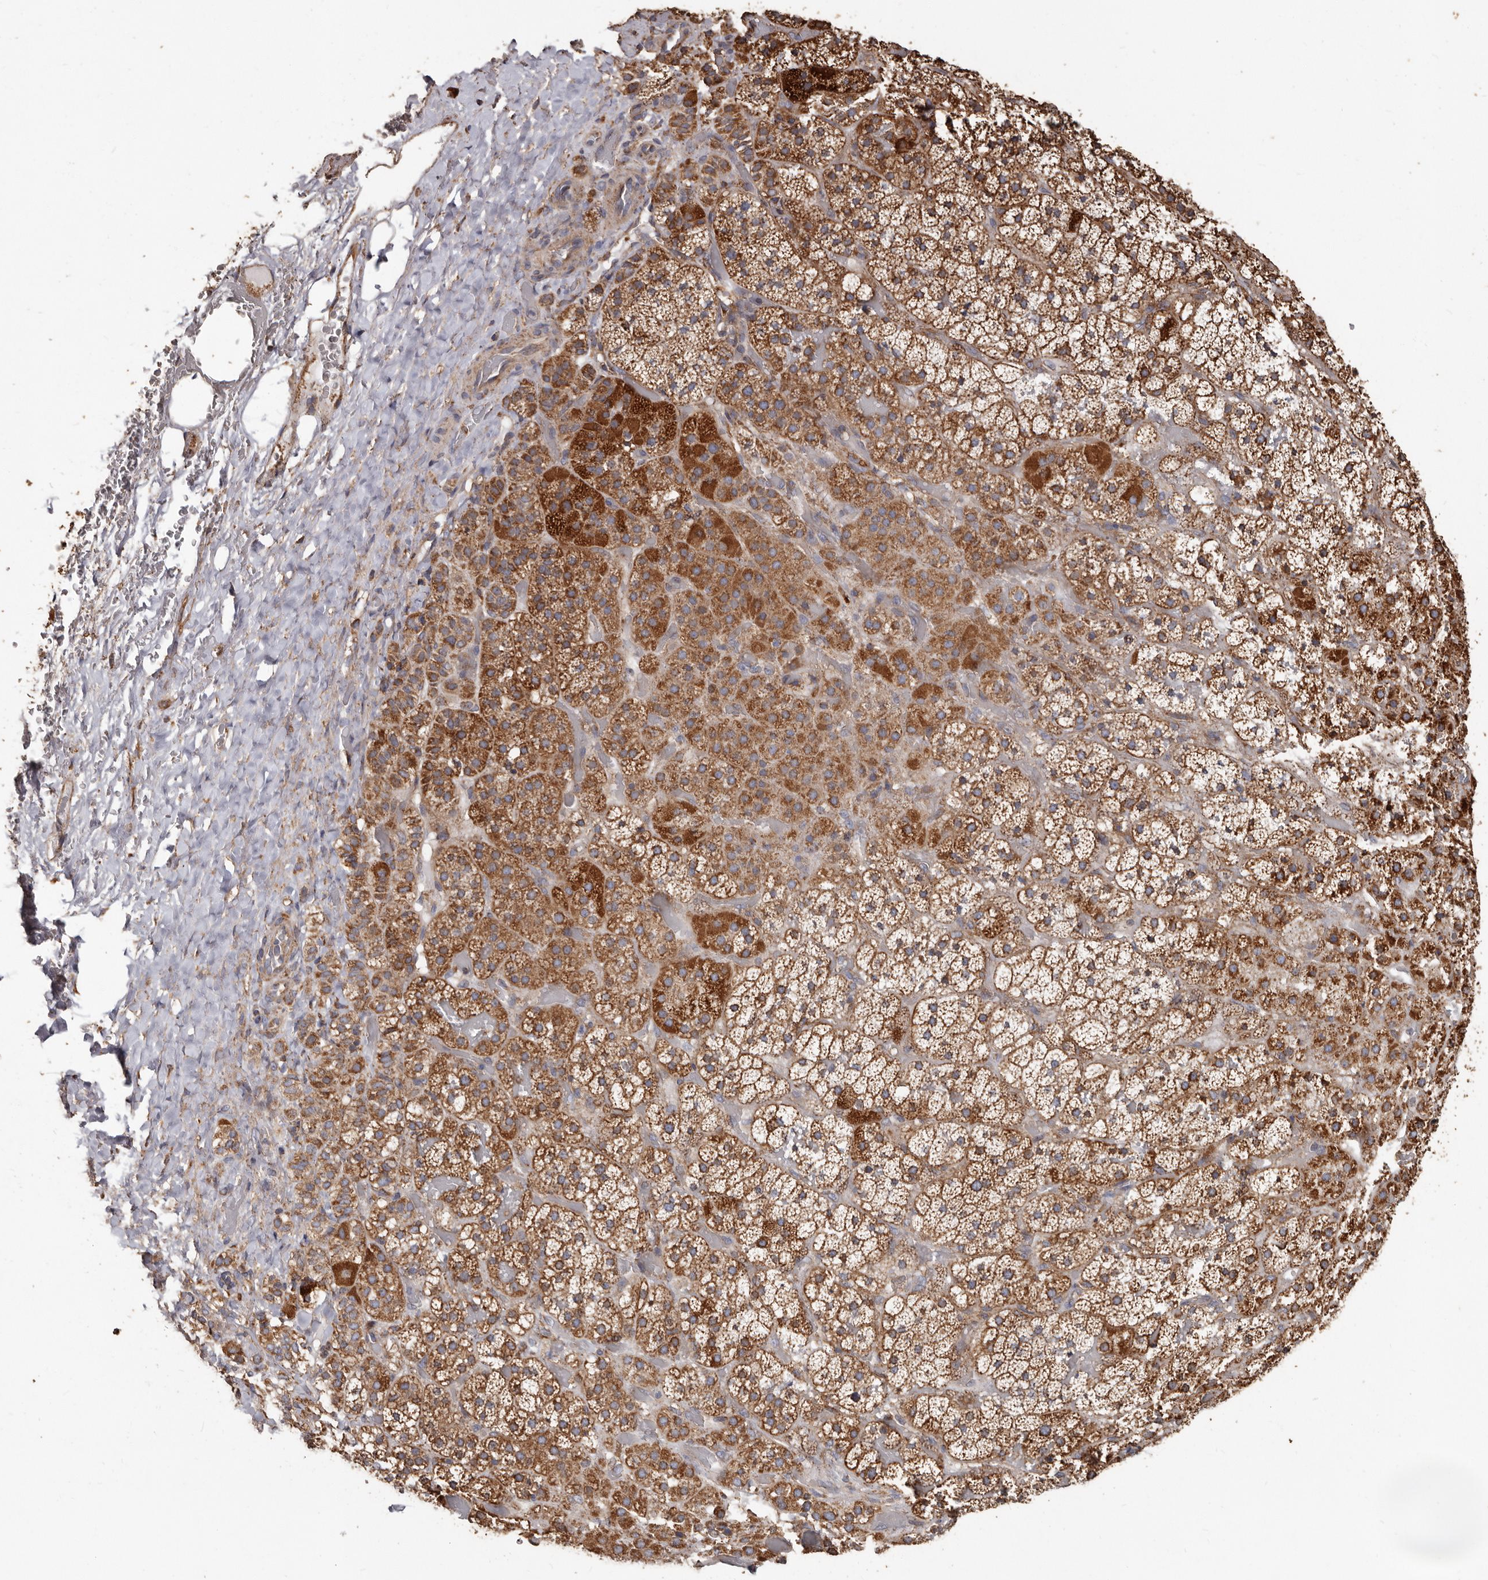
{"staining": {"intensity": "strong", "quantity": ">75%", "location": "cytoplasmic/membranous"}, "tissue": "adrenal gland", "cell_type": "Glandular cells", "image_type": "normal", "snomed": [{"axis": "morphology", "description": "Normal tissue, NOS"}, {"axis": "topography", "description": "Adrenal gland"}], "caption": "An IHC photomicrograph of normal tissue is shown. Protein staining in brown labels strong cytoplasmic/membranous positivity in adrenal gland within glandular cells. (Brightfield microscopy of DAB IHC at high magnification).", "gene": "OSGIN2", "patient": {"sex": "male", "age": 57}}